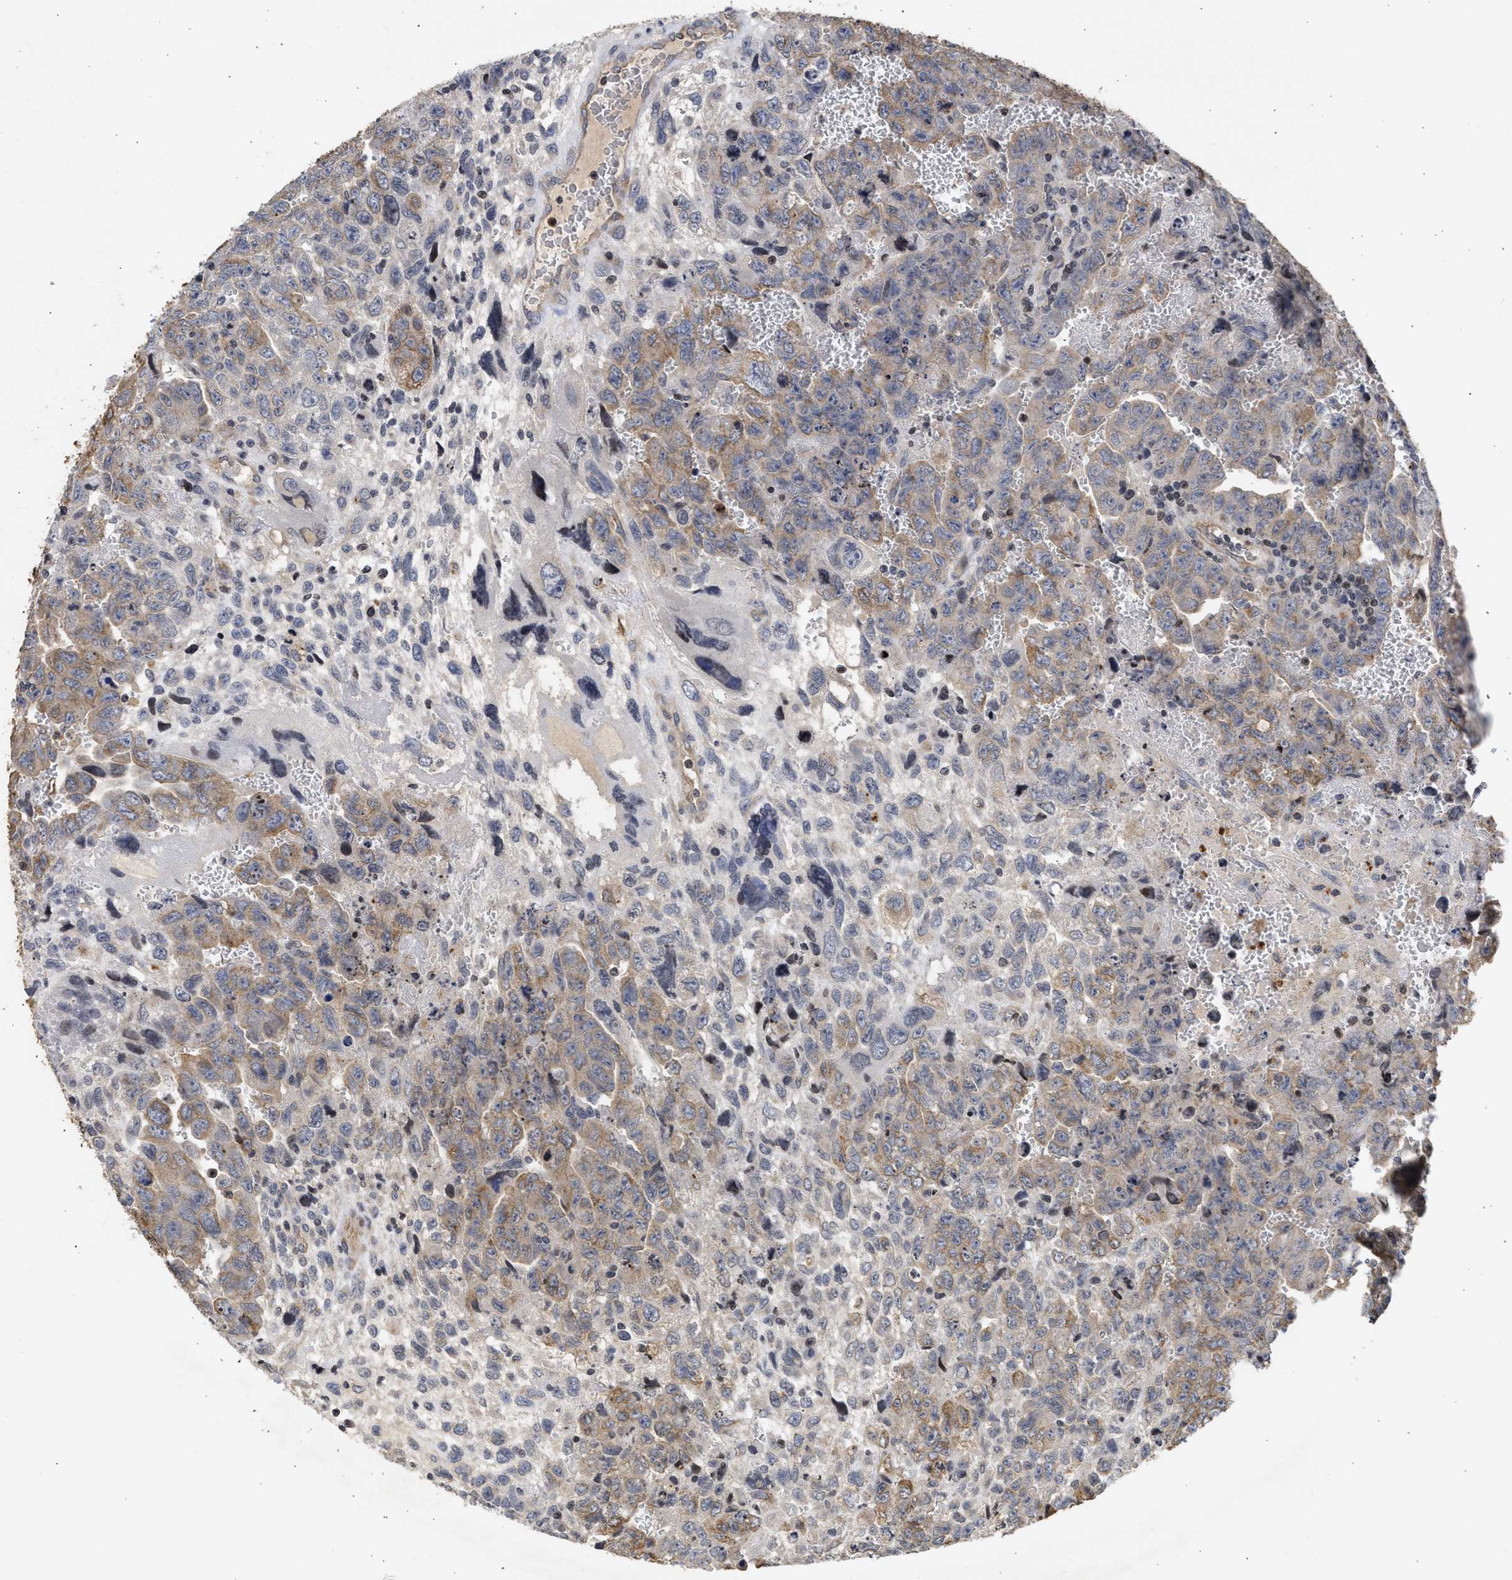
{"staining": {"intensity": "weak", "quantity": "25%-75%", "location": "cytoplasmic/membranous"}, "tissue": "testis cancer", "cell_type": "Tumor cells", "image_type": "cancer", "snomed": [{"axis": "morphology", "description": "Carcinoma, Embryonal, NOS"}, {"axis": "topography", "description": "Testis"}], "caption": "Embryonal carcinoma (testis) tissue shows weak cytoplasmic/membranous positivity in about 25%-75% of tumor cells (Brightfield microscopy of DAB IHC at high magnification).", "gene": "ENSG00000142539", "patient": {"sex": "male", "age": 28}}